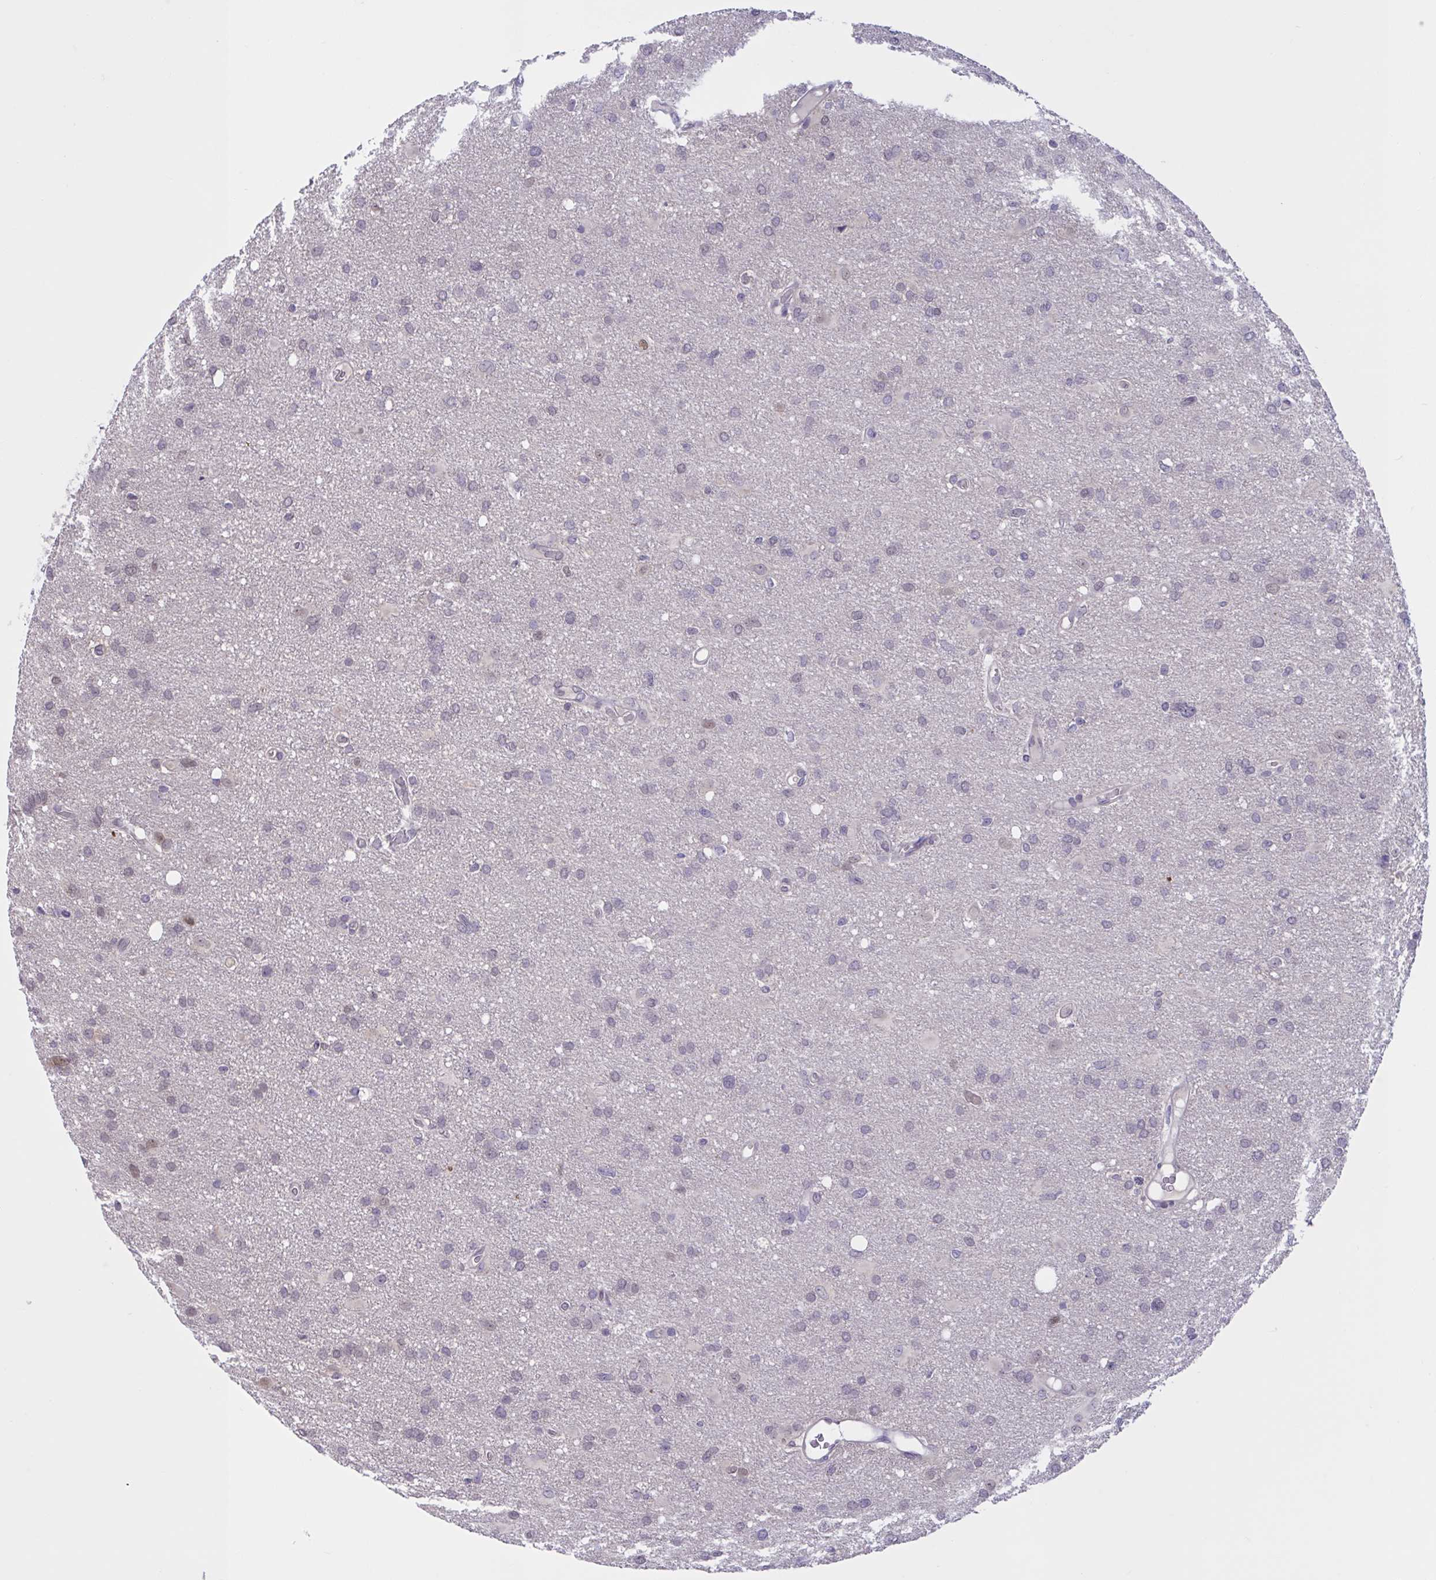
{"staining": {"intensity": "negative", "quantity": "none", "location": "none"}, "tissue": "glioma", "cell_type": "Tumor cells", "image_type": "cancer", "snomed": [{"axis": "morphology", "description": "Glioma, malignant, High grade"}, {"axis": "topography", "description": "Brain"}], "caption": "Tumor cells are negative for protein expression in human glioma.", "gene": "RBL1", "patient": {"sex": "male", "age": 53}}